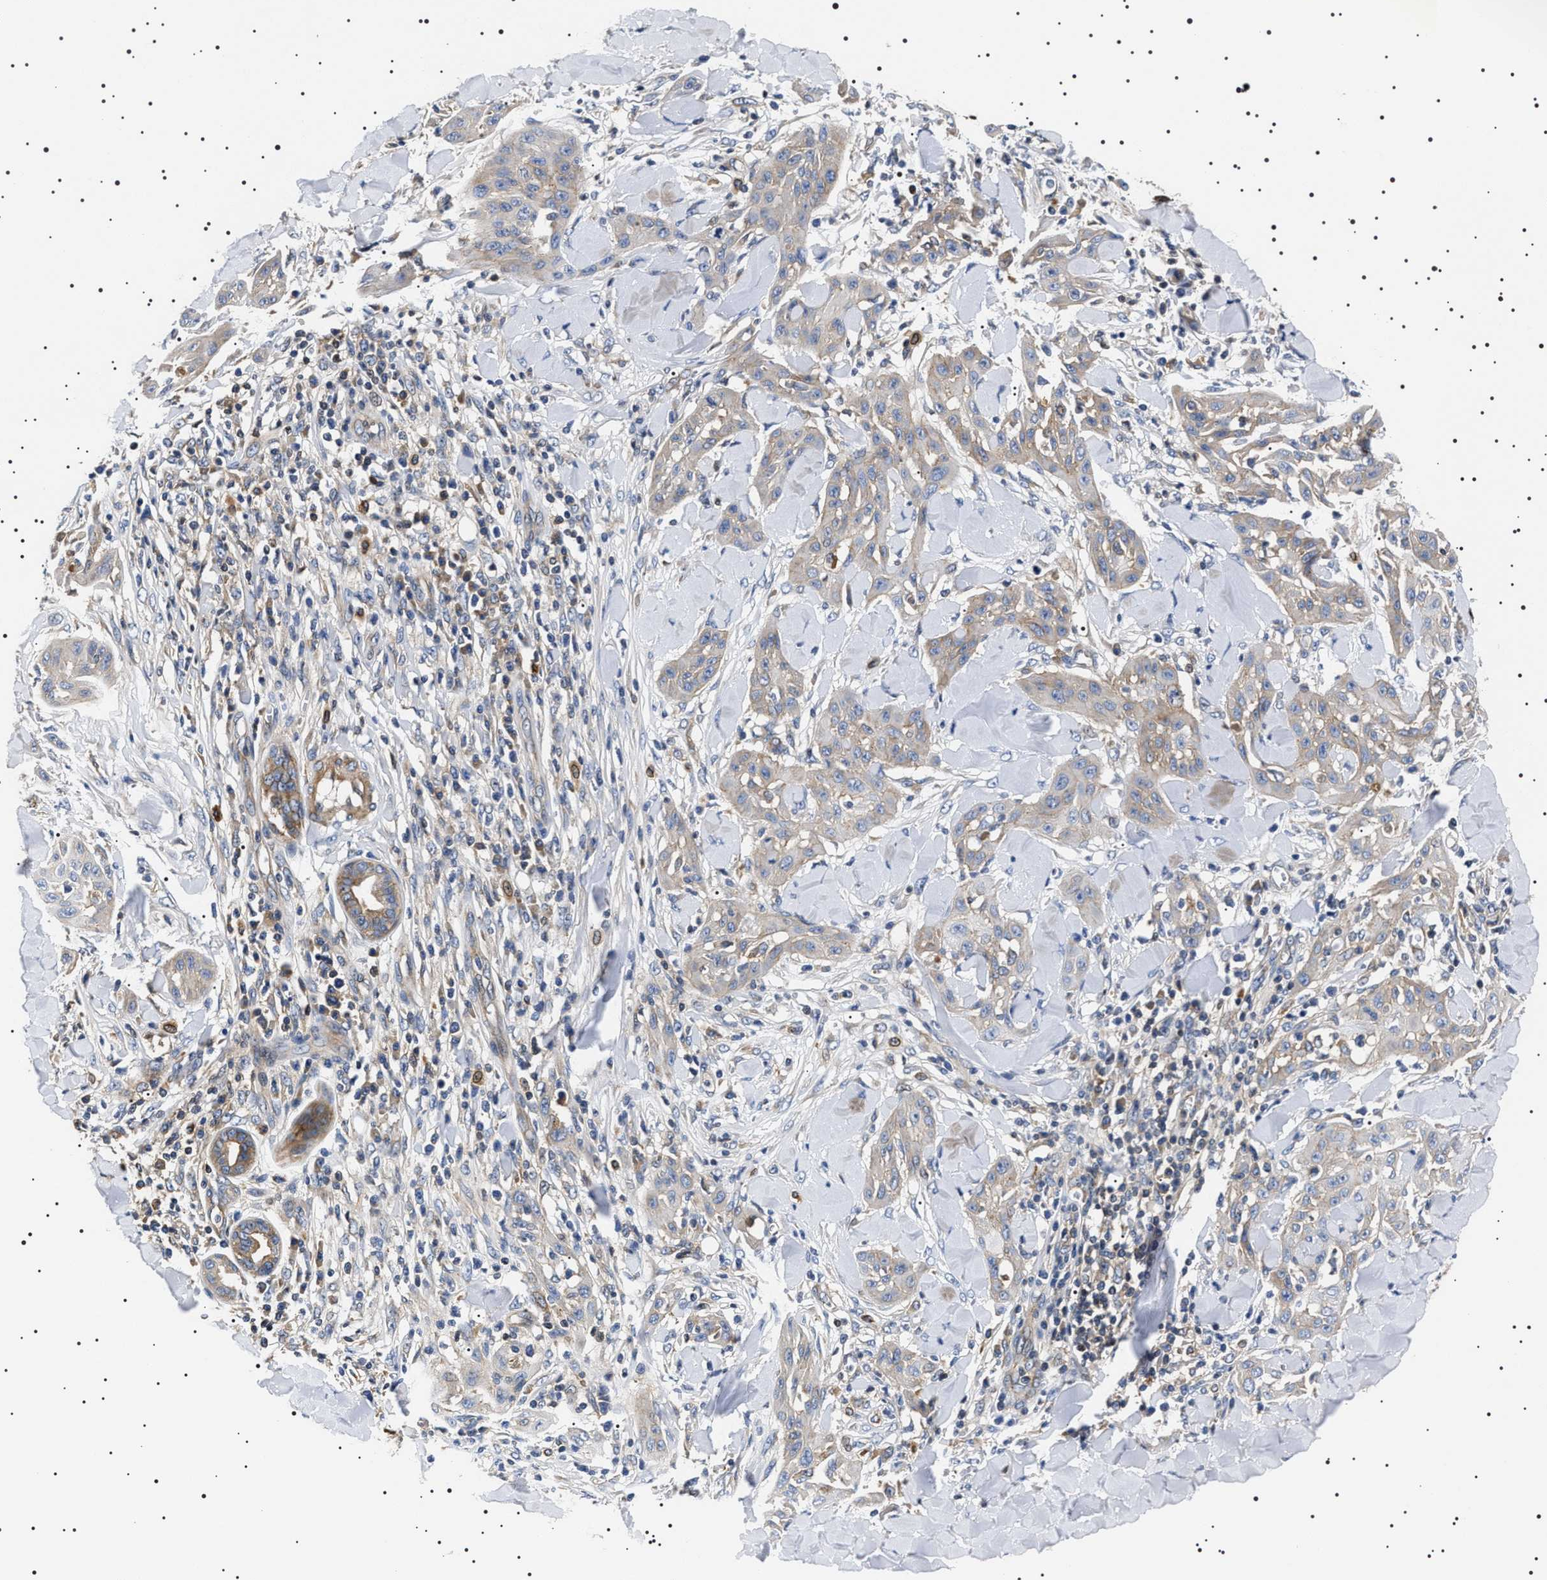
{"staining": {"intensity": "negative", "quantity": "none", "location": "none"}, "tissue": "skin cancer", "cell_type": "Tumor cells", "image_type": "cancer", "snomed": [{"axis": "morphology", "description": "Squamous cell carcinoma, NOS"}, {"axis": "topography", "description": "Skin"}], "caption": "IHC histopathology image of neoplastic tissue: skin cancer (squamous cell carcinoma) stained with DAB (3,3'-diaminobenzidine) exhibits no significant protein positivity in tumor cells. (Brightfield microscopy of DAB IHC at high magnification).", "gene": "SLC4A7", "patient": {"sex": "male", "age": 24}}